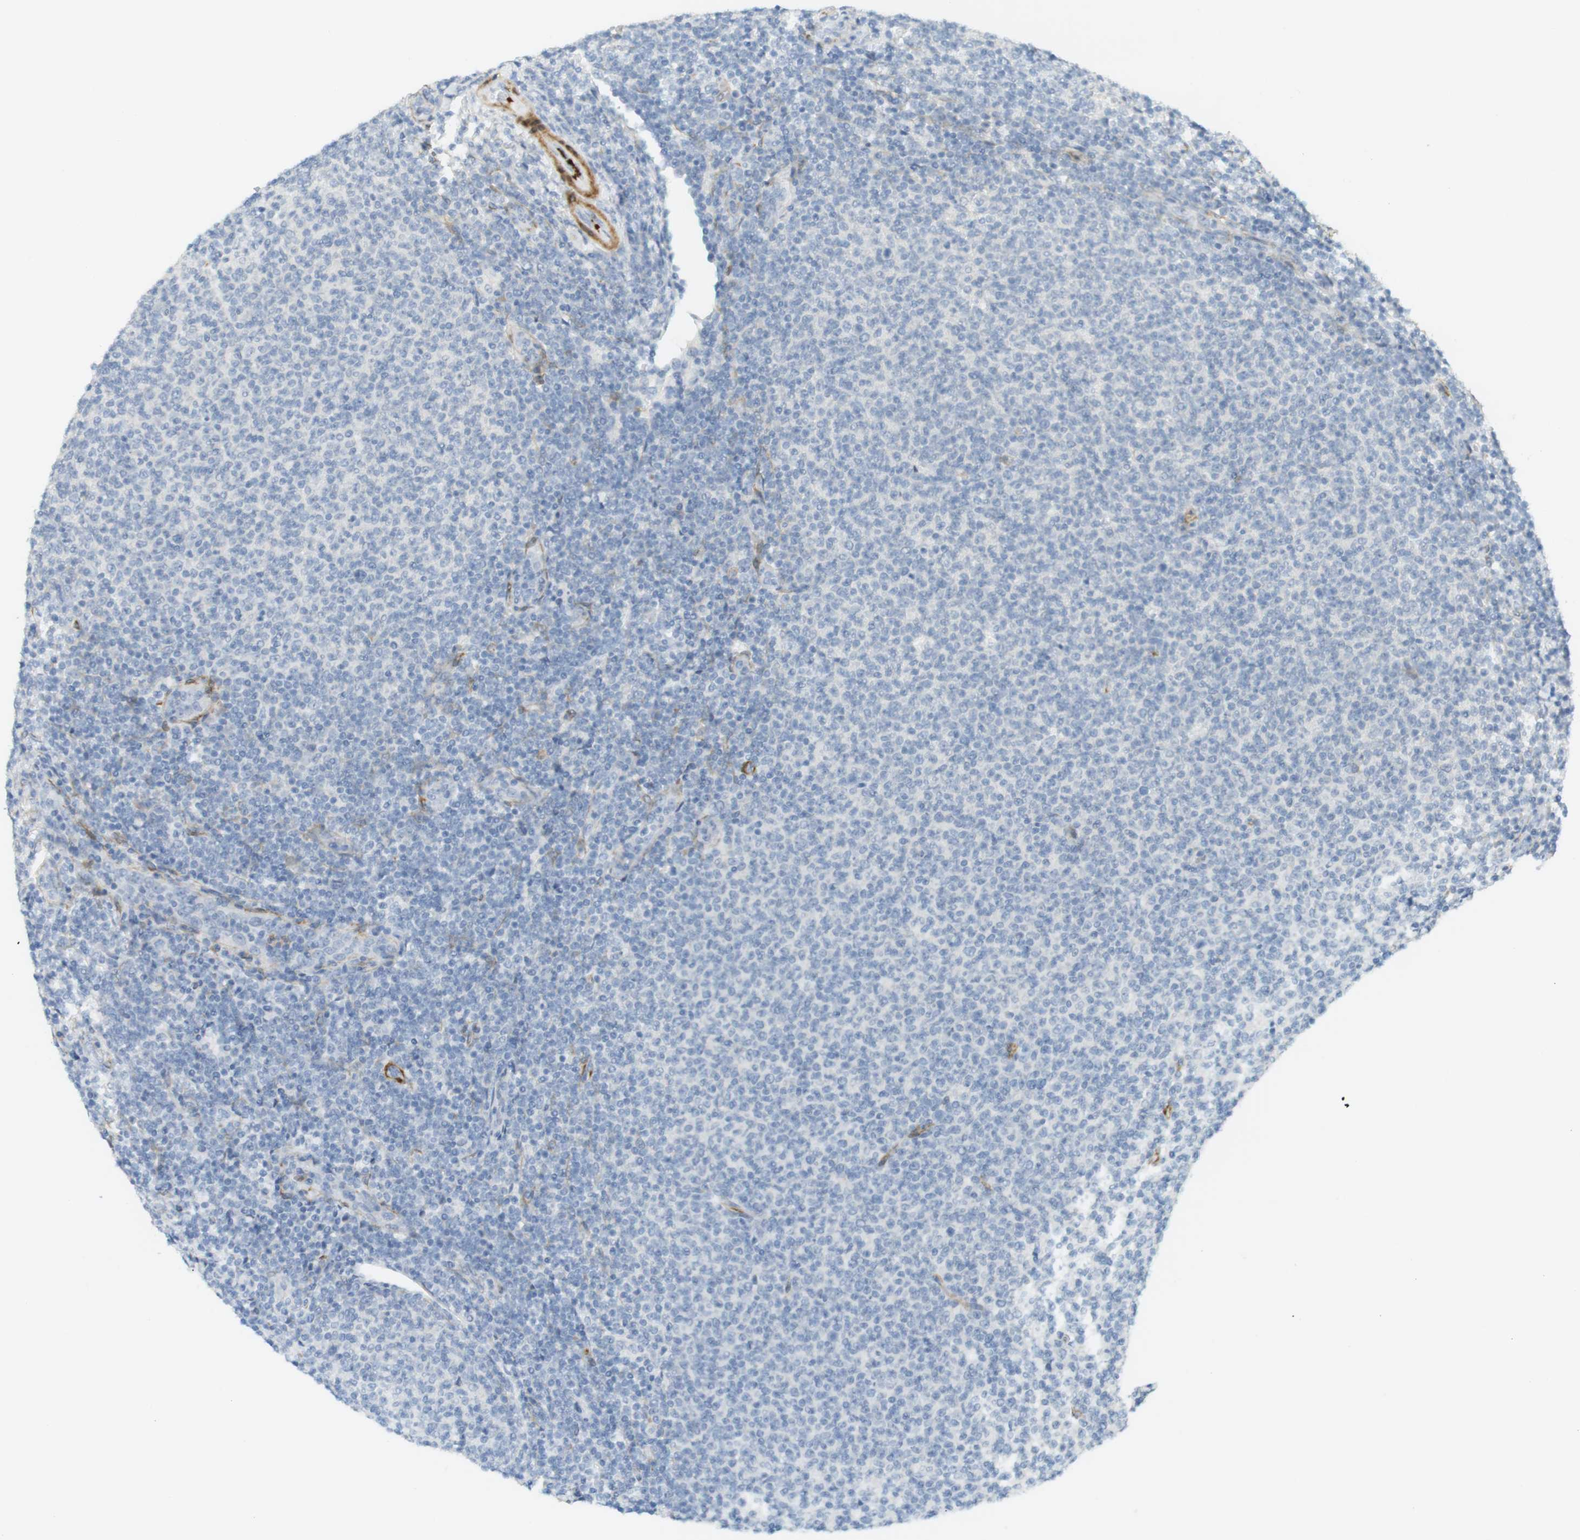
{"staining": {"intensity": "negative", "quantity": "none", "location": "none"}, "tissue": "lymphoma", "cell_type": "Tumor cells", "image_type": "cancer", "snomed": [{"axis": "morphology", "description": "Malignant lymphoma, non-Hodgkin's type, Low grade"}, {"axis": "topography", "description": "Lymph node"}], "caption": "IHC of human lymphoma reveals no positivity in tumor cells. The staining is performed using DAB brown chromogen with nuclei counter-stained in using hematoxylin.", "gene": "PDE3A", "patient": {"sex": "male", "age": 66}}